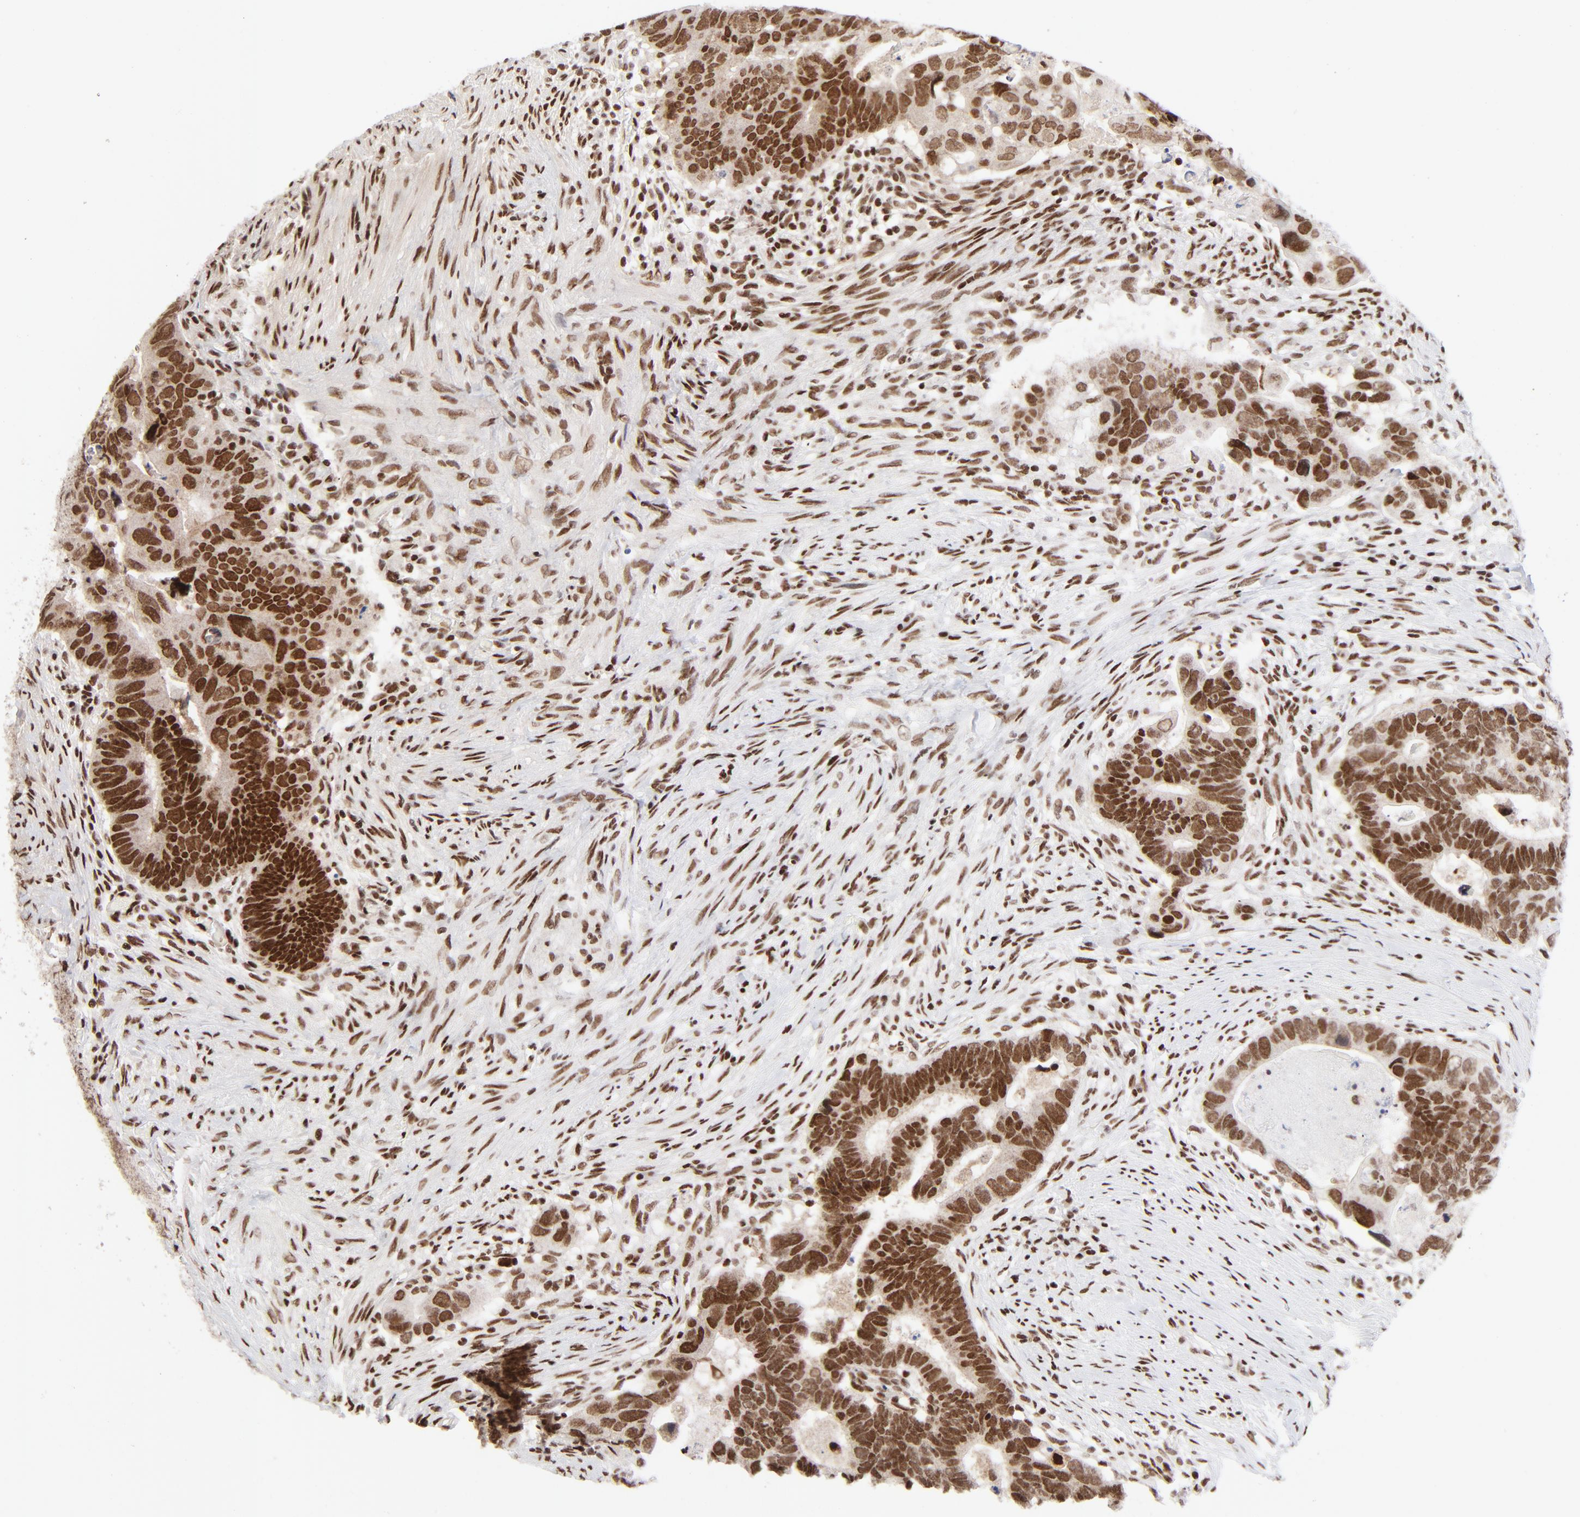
{"staining": {"intensity": "strong", "quantity": ">75%", "location": "nuclear"}, "tissue": "colorectal cancer", "cell_type": "Tumor cells", "image_type": "cancer", "snomed": [{"axis": "morphology", "description": "Adenocarcinoma, NOS"}, {"axis": "topography", "description": "Rectum"}], "caption": "Protein analysis of colorectal cancer tissue displays strong nuclear positivity in approximately >75% of tumor cells. (DAB (3,3'-diaminobenzidine) IHC with brightfield microscopy, high magnification).", "gene": "NFYB", "patient": {"sex": "male", "age": 53}}